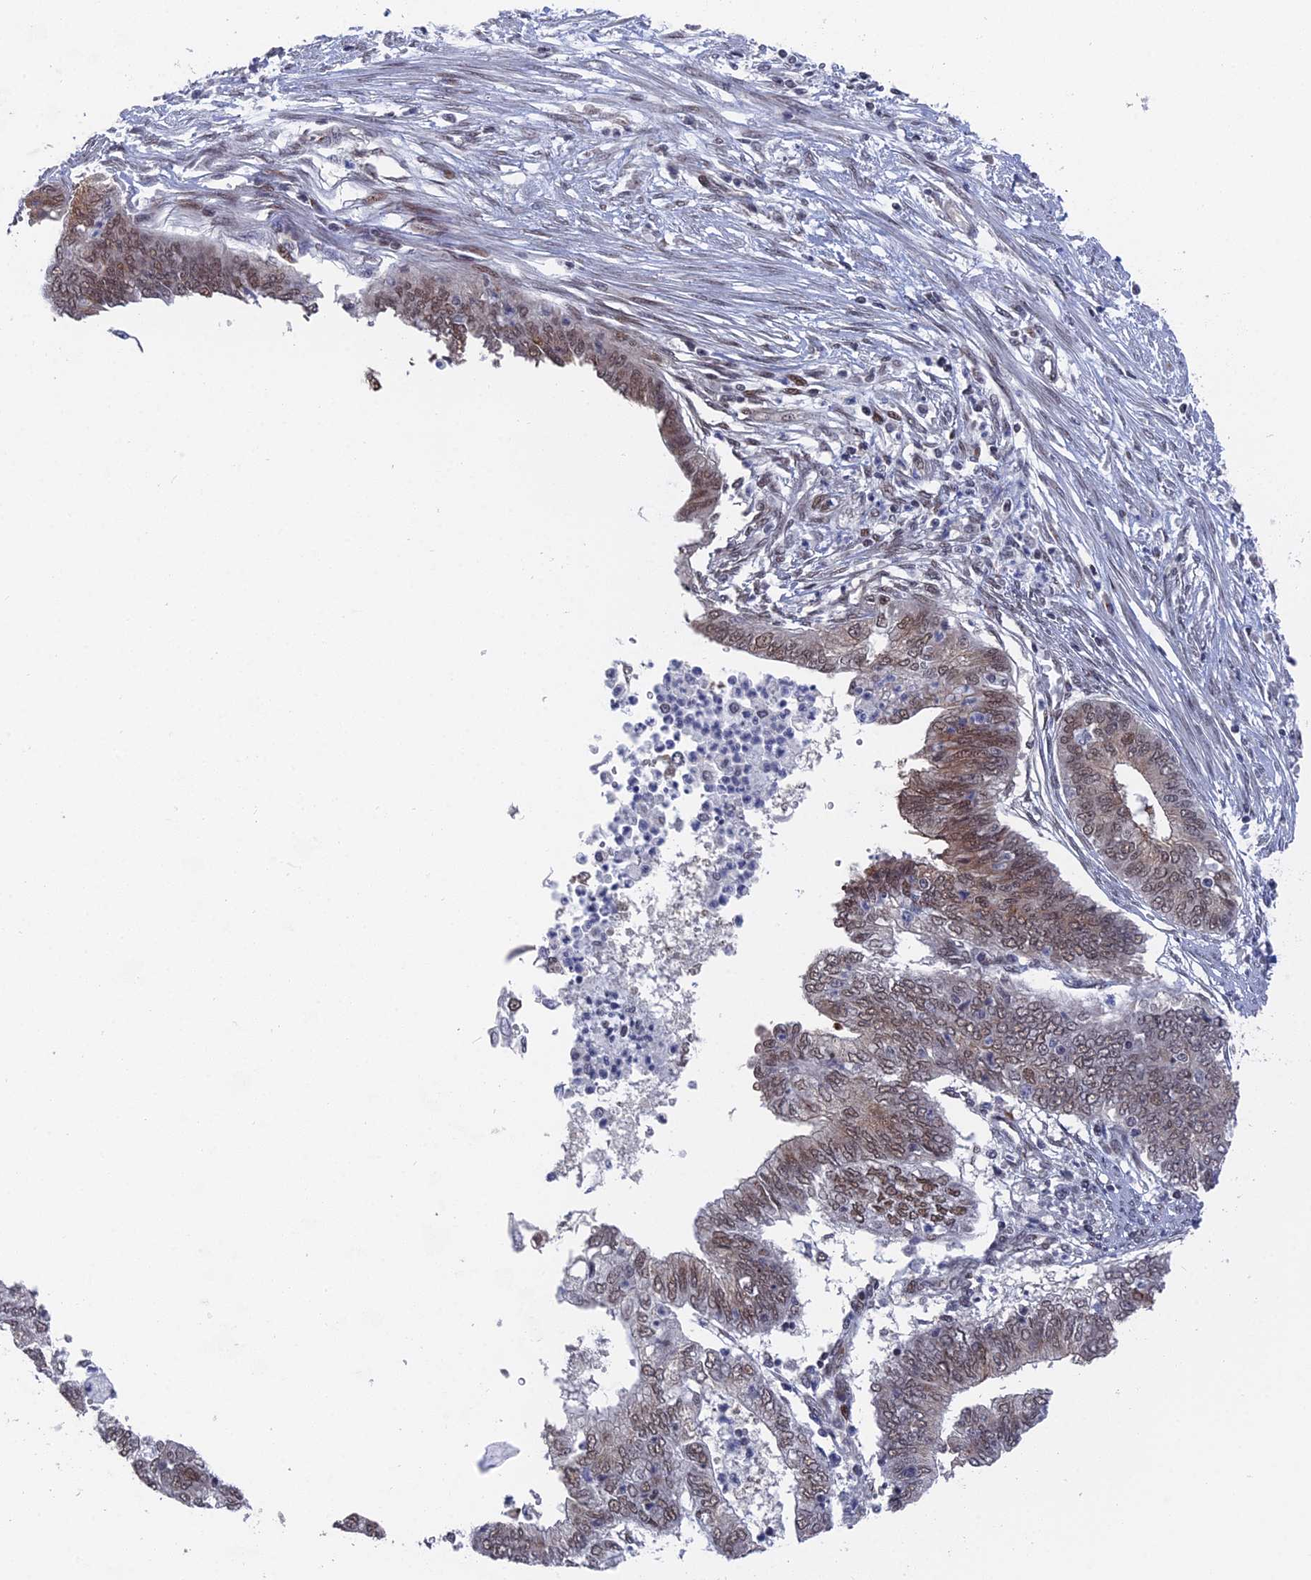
{"staining": {"intensity": "moderate", "quantity": ">75%", "location": "nuclear"}, "tissue": "endometrial cancer", "cell_type": "Tumor cells", "image_type": "cancer", "snomed": [{"axis": "morphology", "description": "Adenocarcinoma, NOS"}, {"axis": "topography", "description": "Endometrium"}], "caption": "Immunohistochemical staining of endometrial cancer (adenocarcinoma) shows moderate nuclear protein positivity in approximately >75% of tumor cells.", "gene": "FHIP2A", "patient": {"sex": "female", "age": 68}}